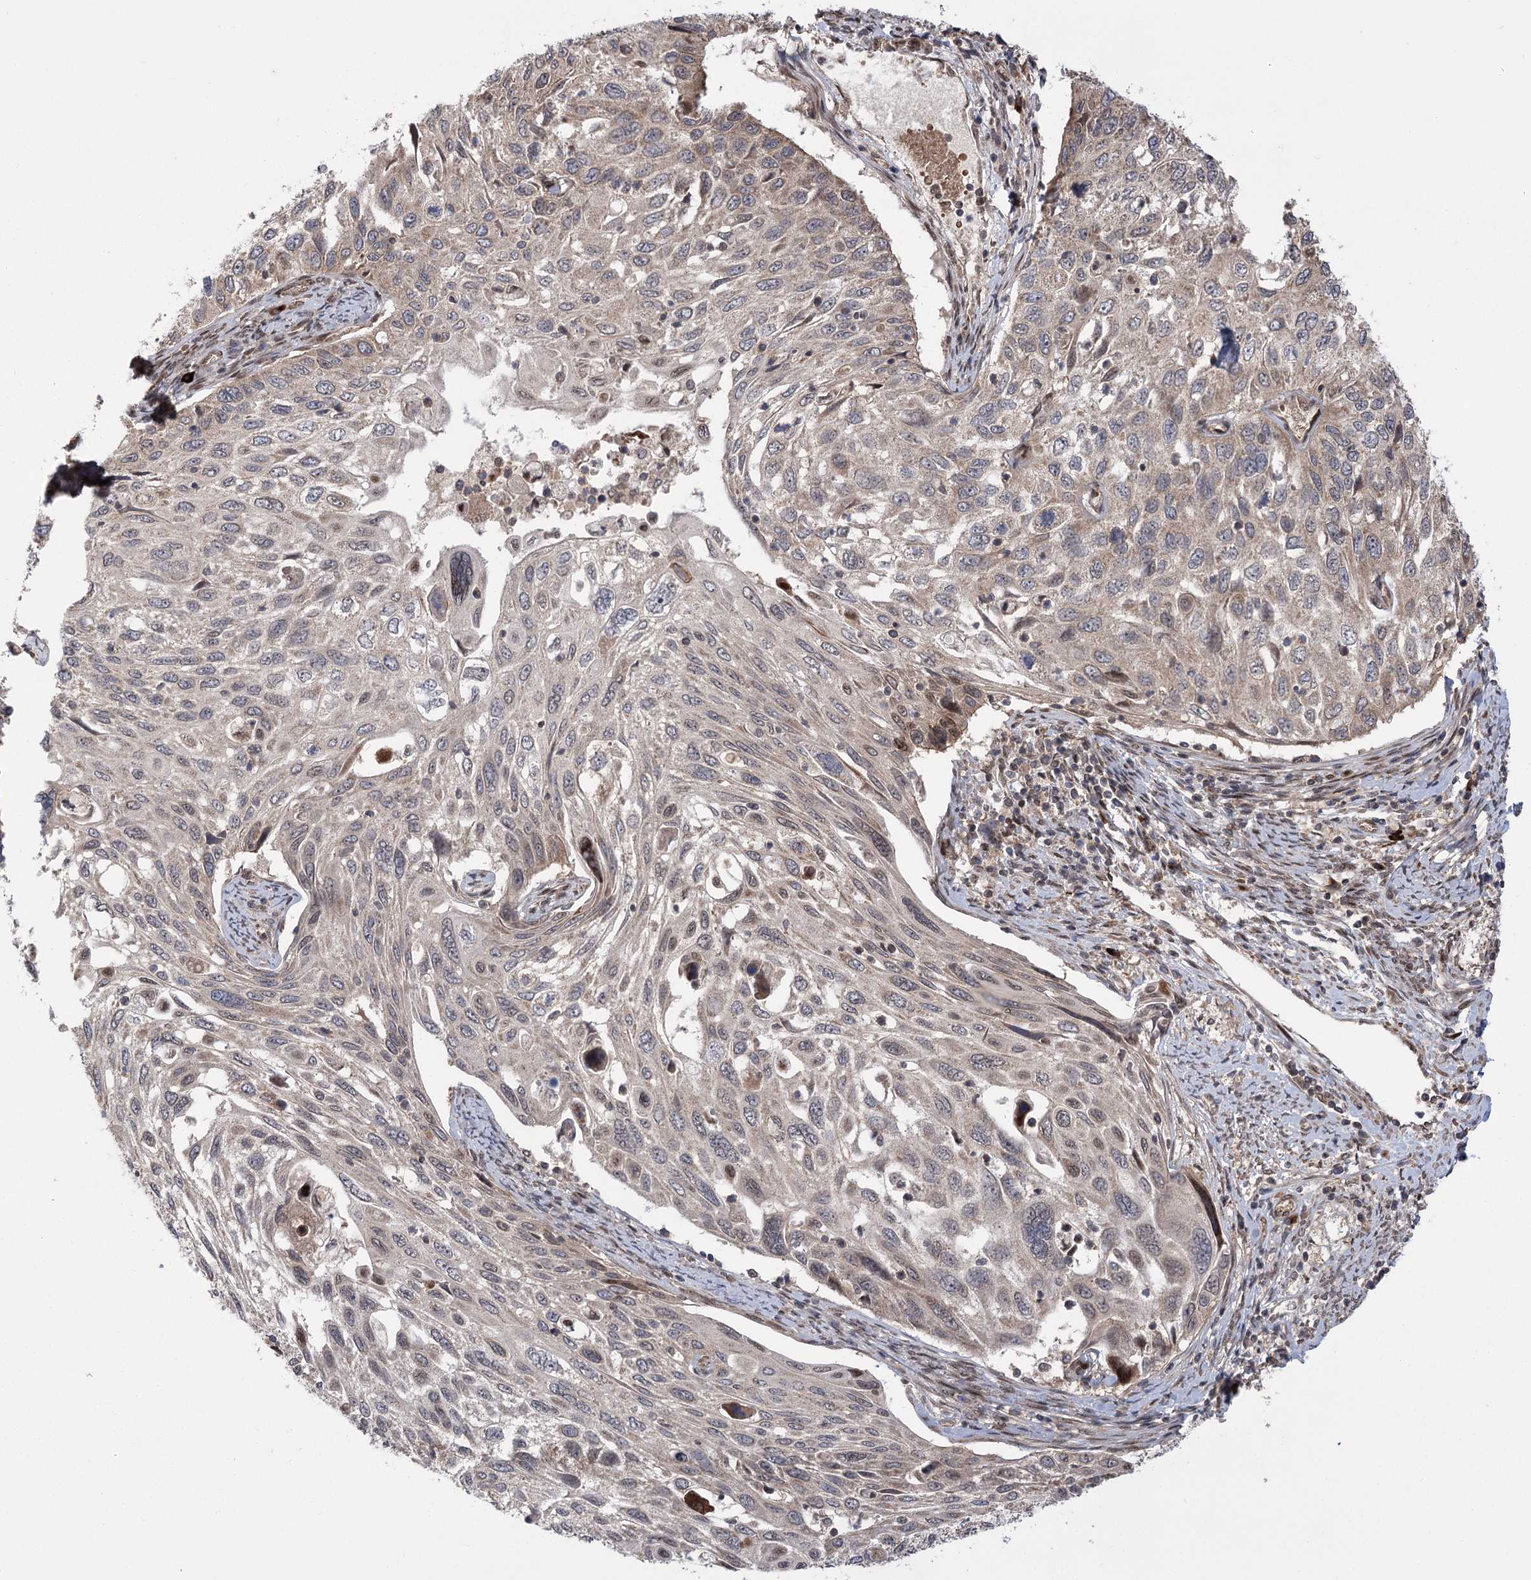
{"staining": {"intensity": "negative", "quantity": "none", "location": "none"}, "tissue": "cervical cancer", "cell_type": "Tumor cells", "image_type": "cancer", "snomed": [{"axis": "morphology", "description": "Squamous cell carcinoma, NOS"}, {"axis": "topography", "description": "Cervix"}], "caption": "Immunohistochemistry (IHC) histopathology image of neoplastic tissue: human squamous cell carcinoma (cervical) stained with DAB (3,3'-diaminobenzidine) shows no significant protein staining in tumor cells.", "gene": "TENM2", "patient": {"sex": "female", "age": 70}}